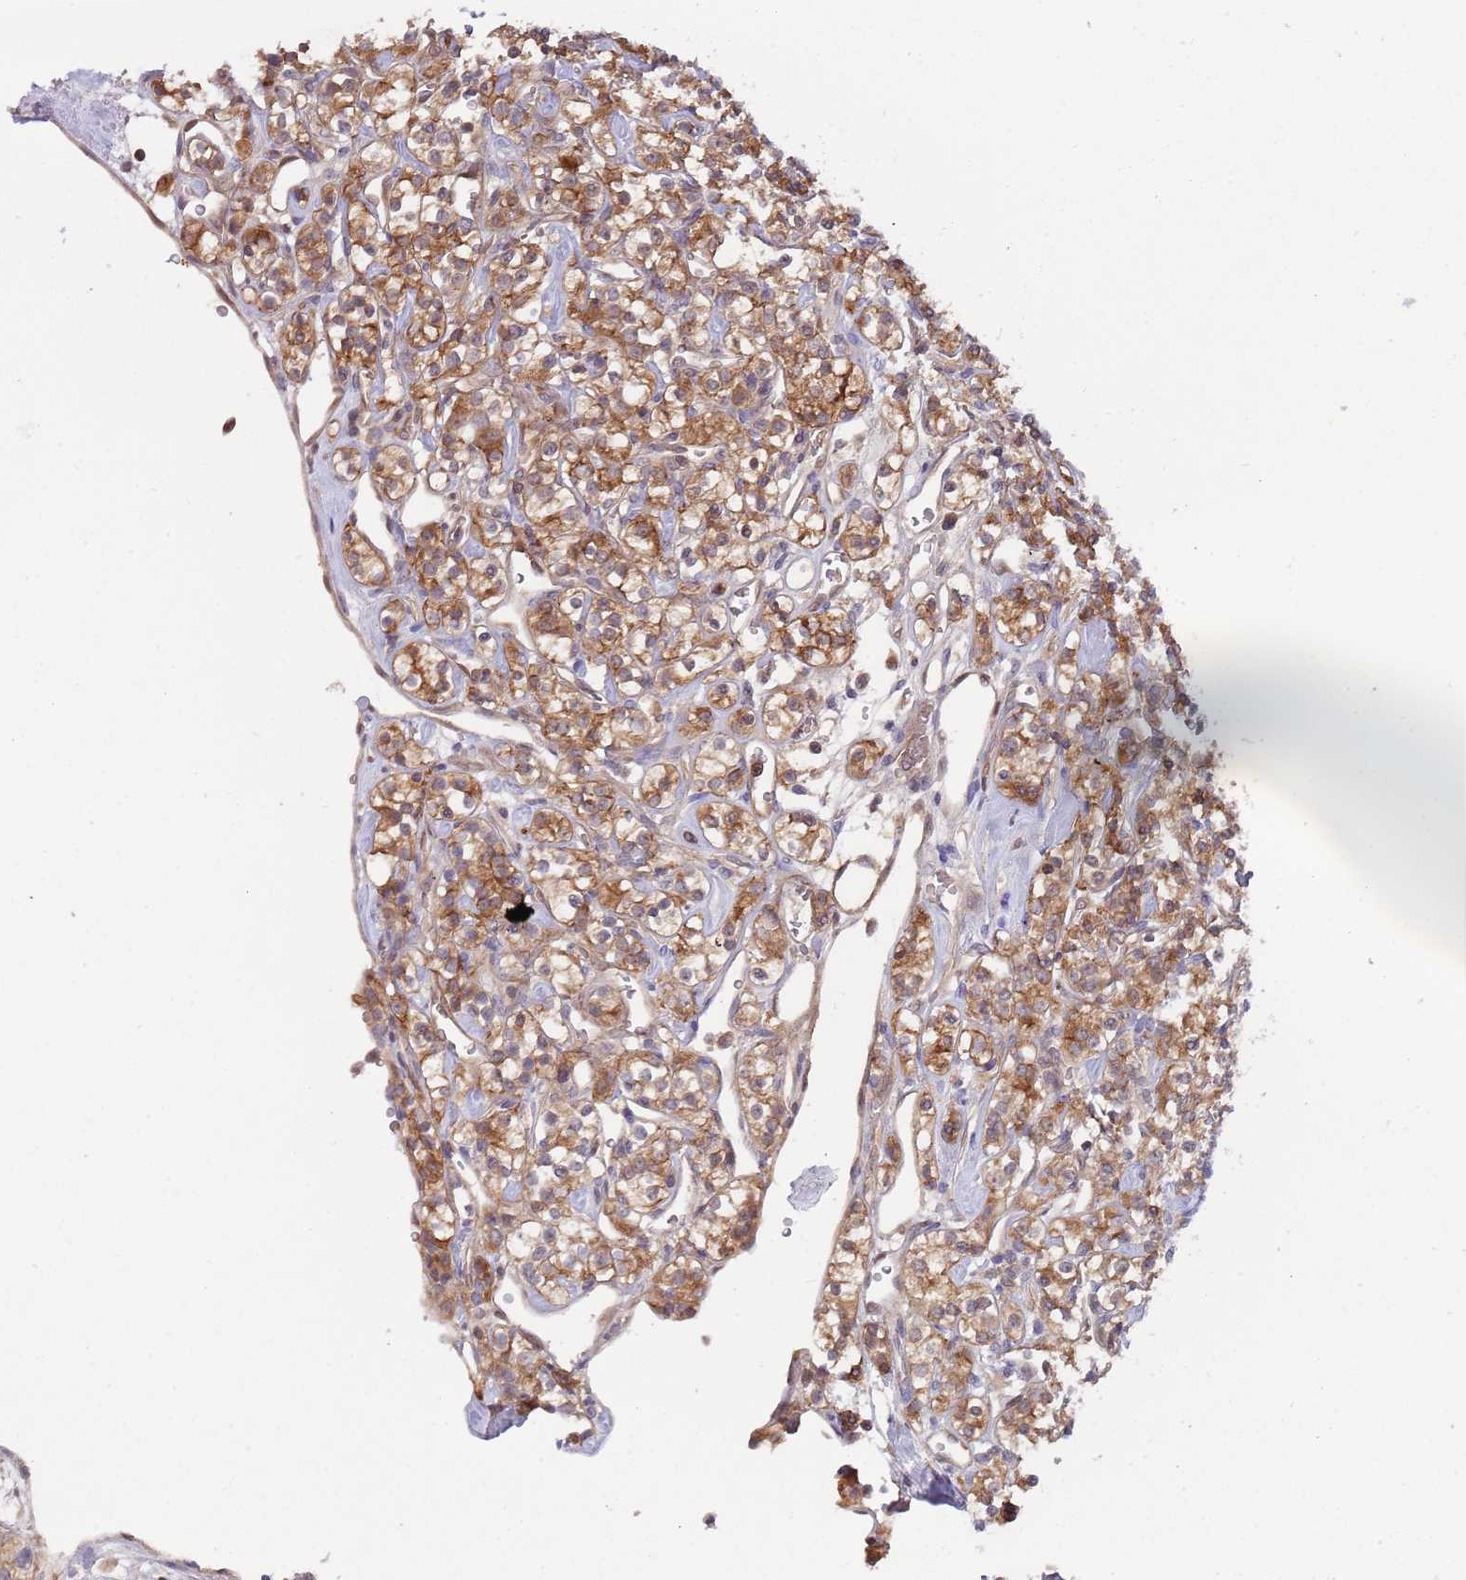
{"staining": {"intensity": "moderate", "quantity": ">75%", "location": "cytoplasmic/membranous"}, "tissue": "renal cancer", "cell_type": "Tumor cells", "image_type": "cancer", "snomed": [{"axis": "morphology", "description": "Adenocarcinoma, NOS"}, {"axis": "topography", "description": "Kidney"}], "caption": "Immunohistochemistry photomicrograph of human renal cancer stained for a protein (brown), which displays medium levels of moderate cytoplasmic/membranous staining in approximately >75% of tumor cells.", "gene": "GSDMD", "patient": {"sex": "male", "age": 77}}